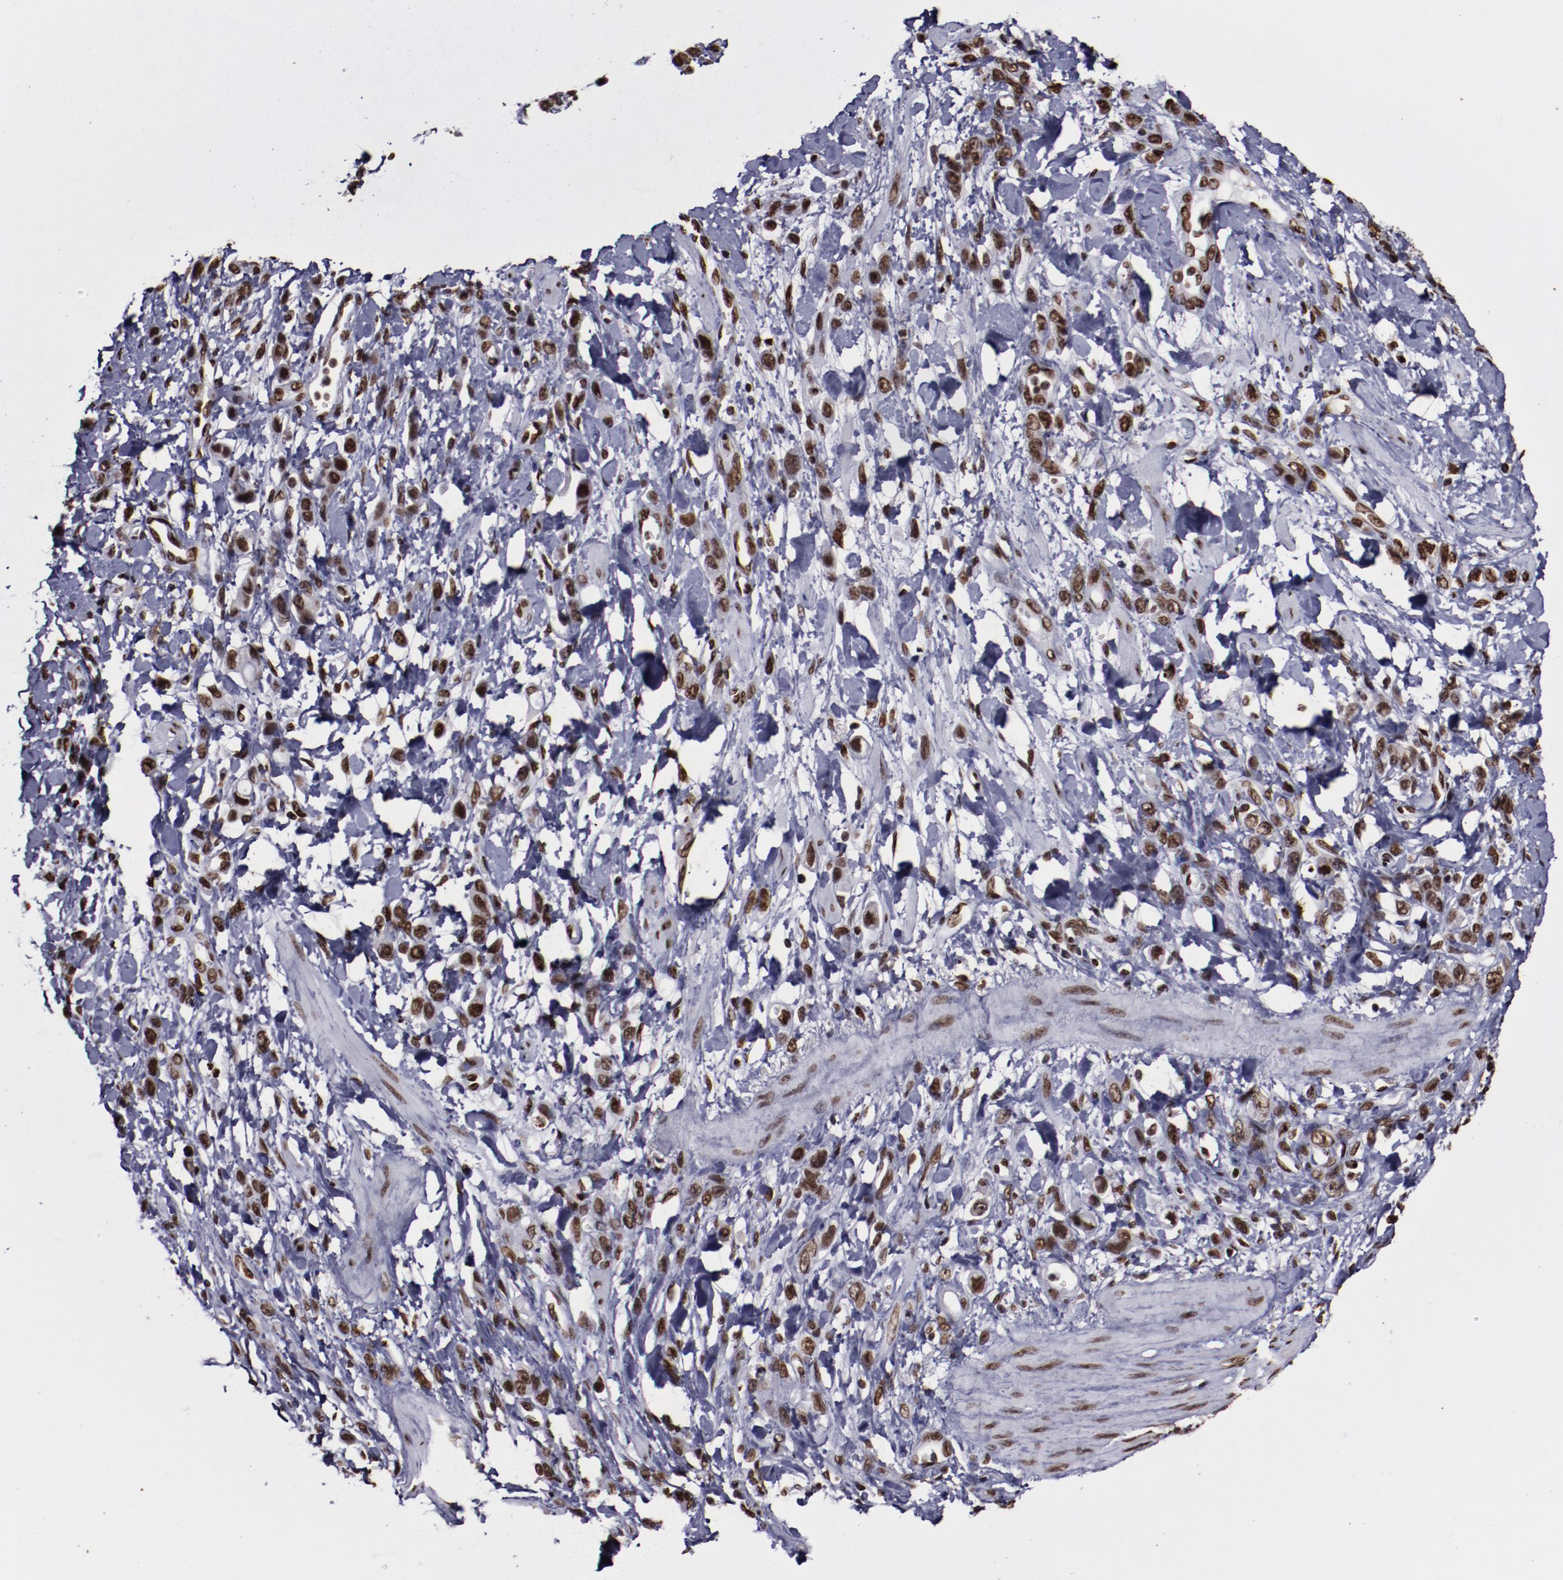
{"staining": {"intensity": "moderate", "quantity": ">75%", "location": "nuclear"}, "tissue": "stomach cancer", "cell_type": "Tumor cells", "image_type": "cancer", "snomed": [{"axis": "morphology", "description": "Normal tissue, NOS"}, {"axis": "morphology", "description": "Adenocarcinoma, NOS"}, {"axis": "topography", "description": "Stomach"}], "caption": "High-power microscopy captured an immunohistochemistry (IHC) histopathology image of stomach adenocarcinoma, revealing moderate nuclear staining in approximately >75% of tumor cells.", "gene": "APEX1", "patient": {"sex": "male", "age": 82}}